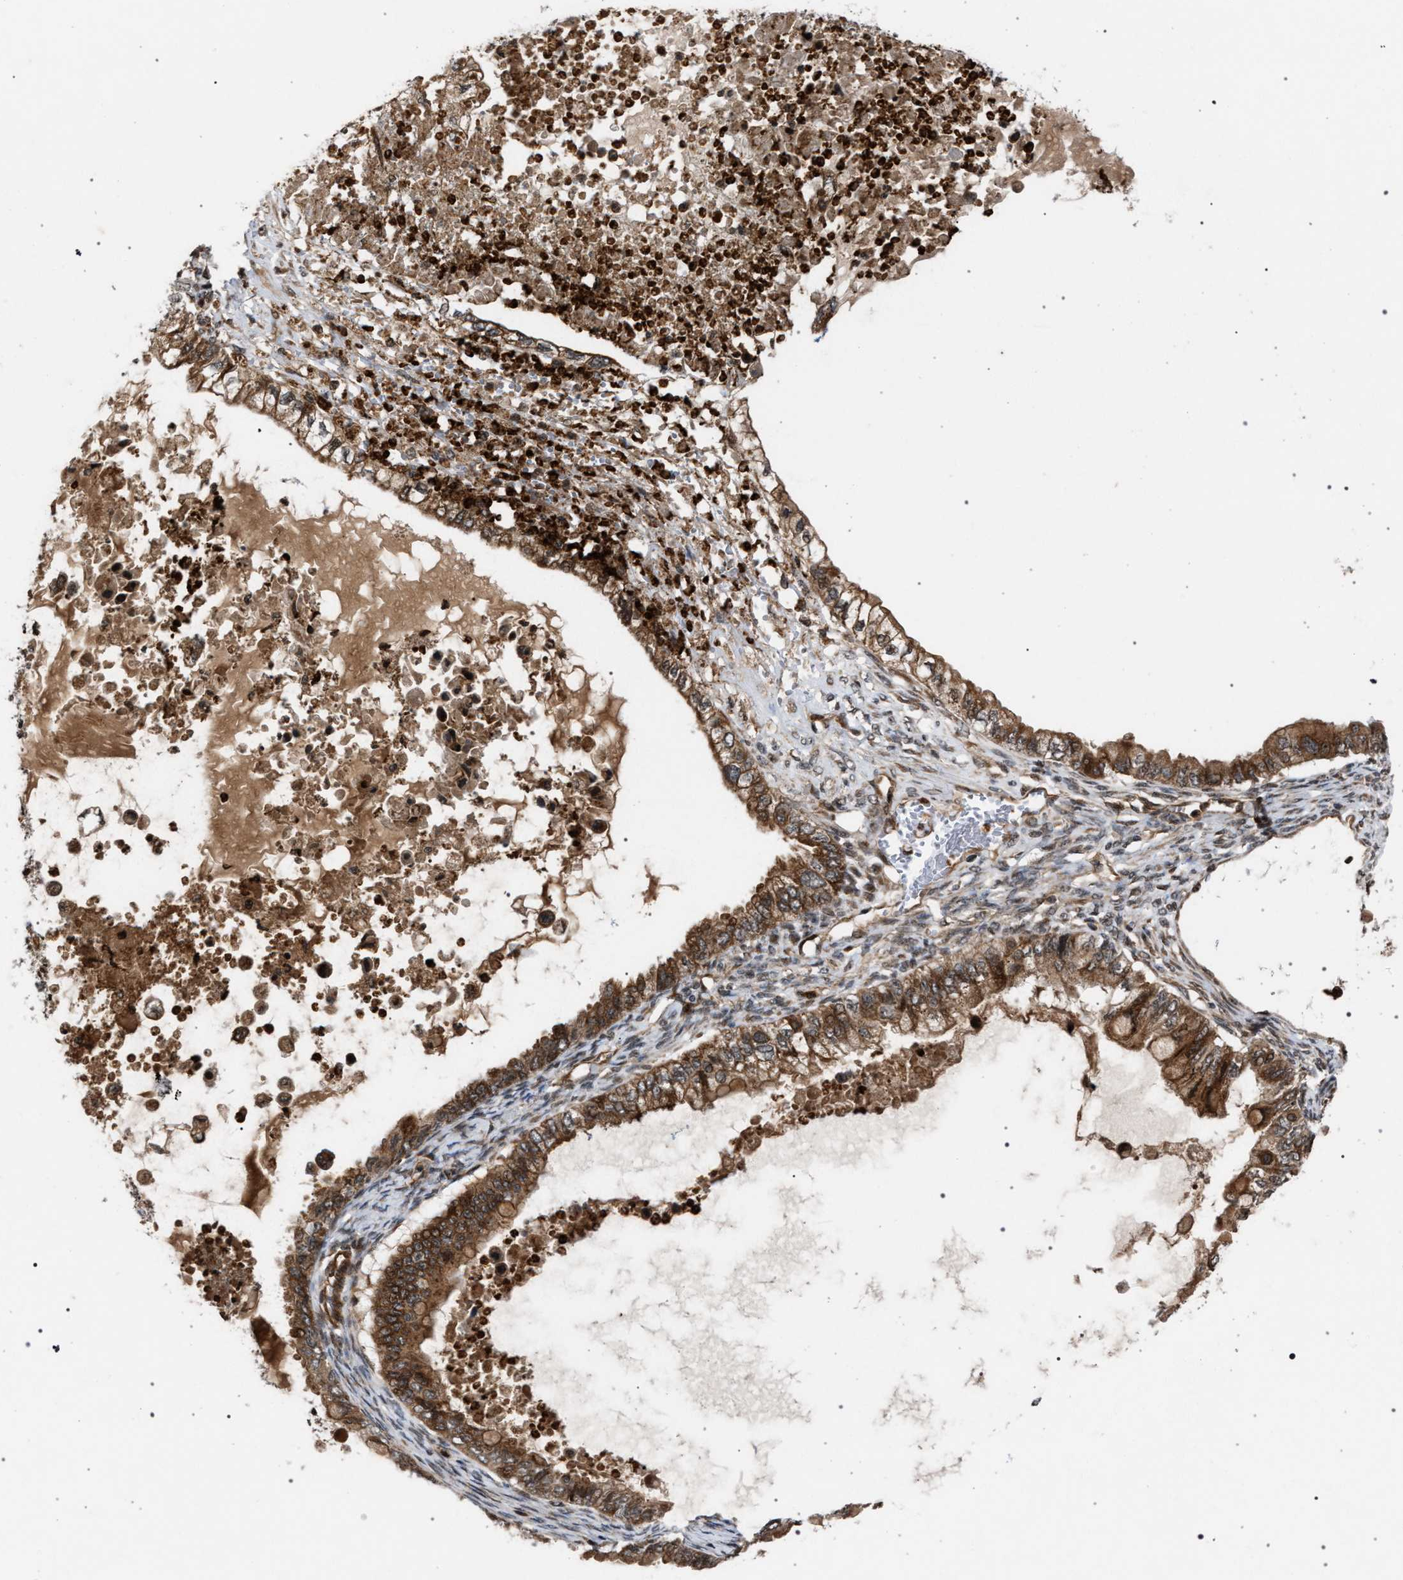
{"staining": {"intensity": "moderate", "quantity": ">75%", "location": "cytoplasmic/membranous"}, "tissue": "ovarian cancer", "cell_type": "Tumor cells", "image_type": "cancer", "snomed": [{"axis": "morphology", "description": "Cystadenocarcinoma, mucinous, NOS"}, {"axis": "topography", "description": "Ovary"}], "caption": "The immunohistochemical stain highlights moderate cytoplasmic/membranous staining in tumor cells of mucinous cystadenocarcinoma (ovarian) tissue.", "gene": "IRAK4", "patient": {"sex": "female", "age": 80}}